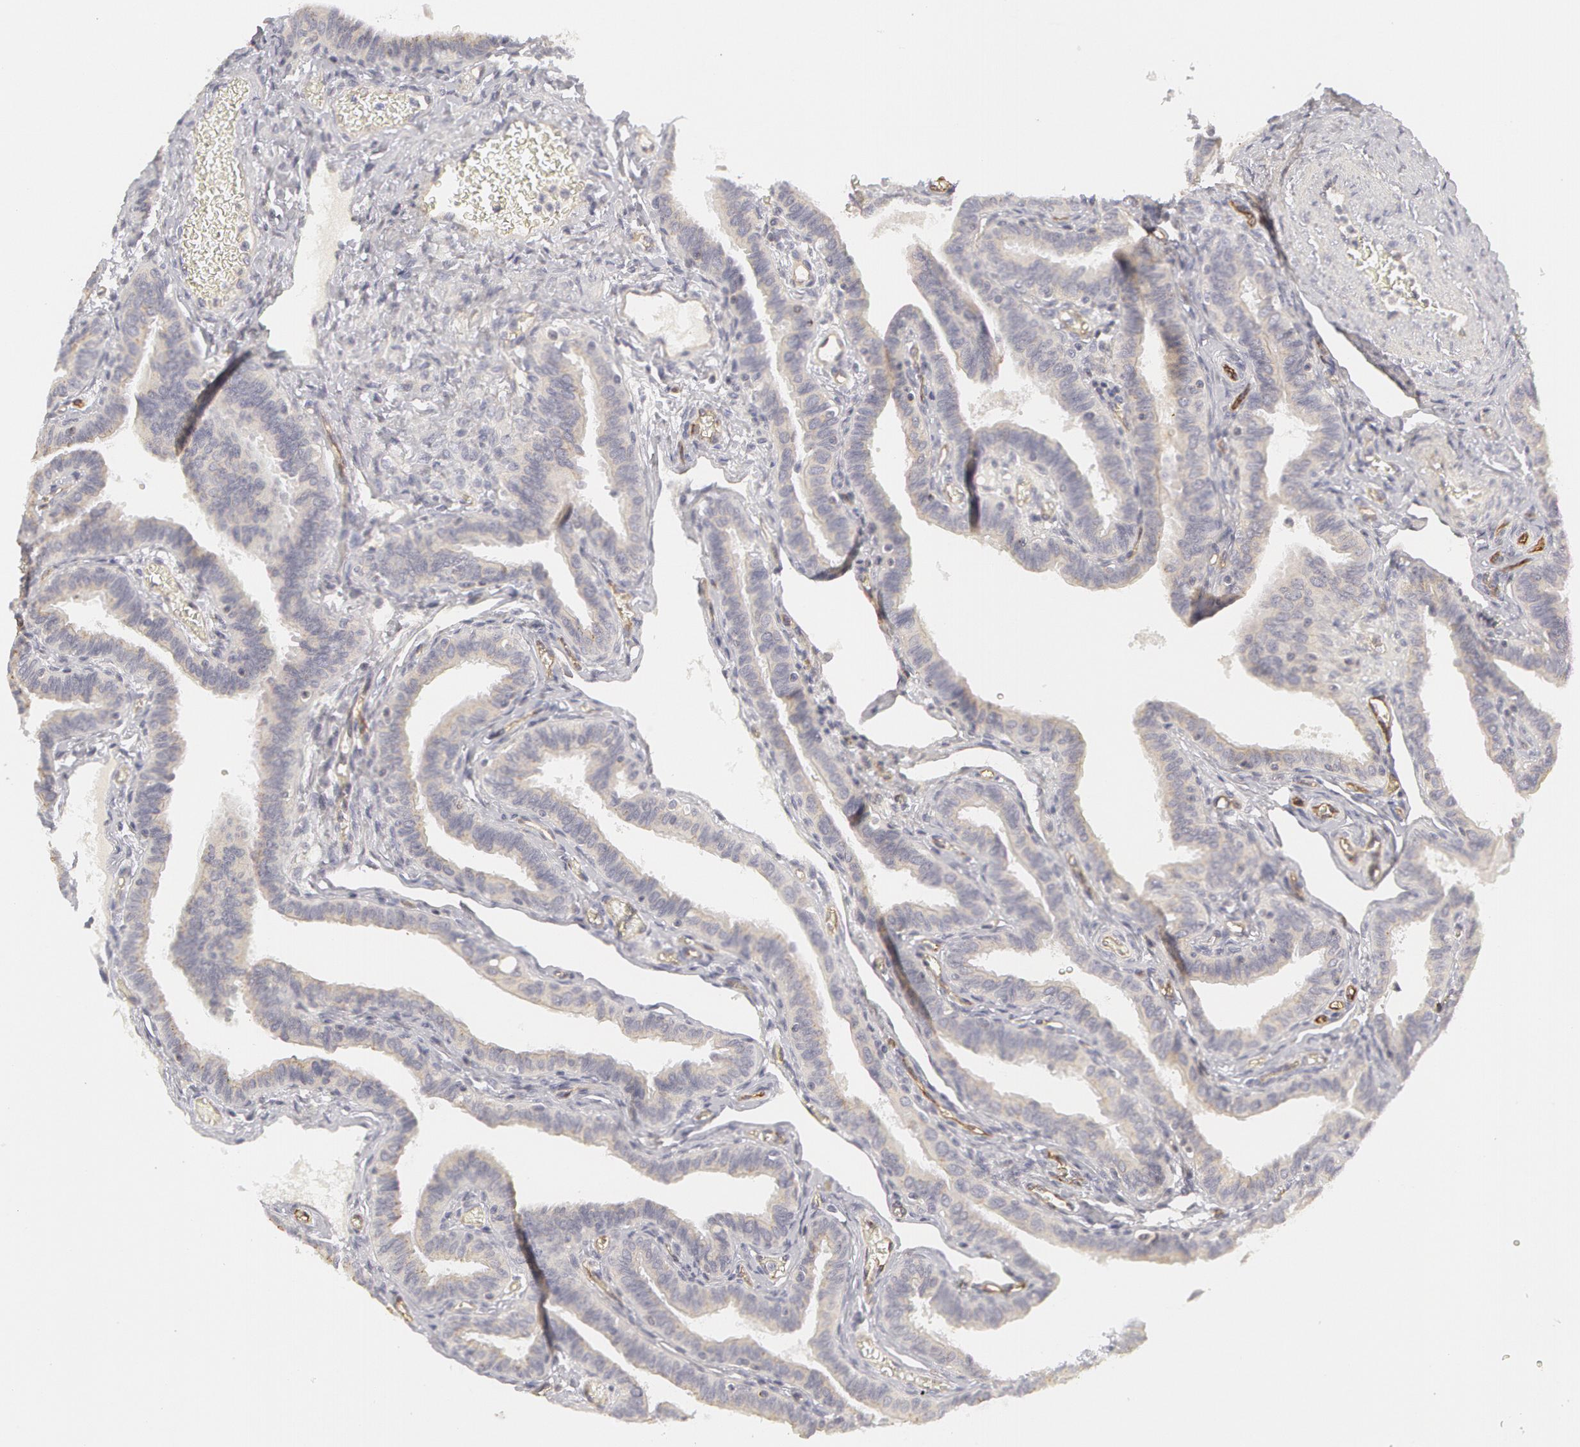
{"staining": {"intensity": "weak", "quantity": "25%-75%", "location": "cytoplasmic/membranous"}, "tissue": "fallopian tube", "cell_type": "Glandular cells", "image_type": "normal", "snomed": [{"axis": "morphology", "description": "Normal tissue, NOS"}, {"axis": "topography", "description": "Fallopian tube"}], "caption": "Immunohistochemistry (IHC) staining of benign fallopian tube, which shows low levels of weak cytoplasmic/membranous expression in approximately 25%-75% of glandular cells indicating weak cytoplasmic/membranous protein expression. The staining was performed using DAB (3,3'-diaminobenzidine) (brown) for protein detection and nuclei were counterstained in hematoxylin (blue).", "gene": "ABCB1", "patient": {"sex": "female", "age": 38}}